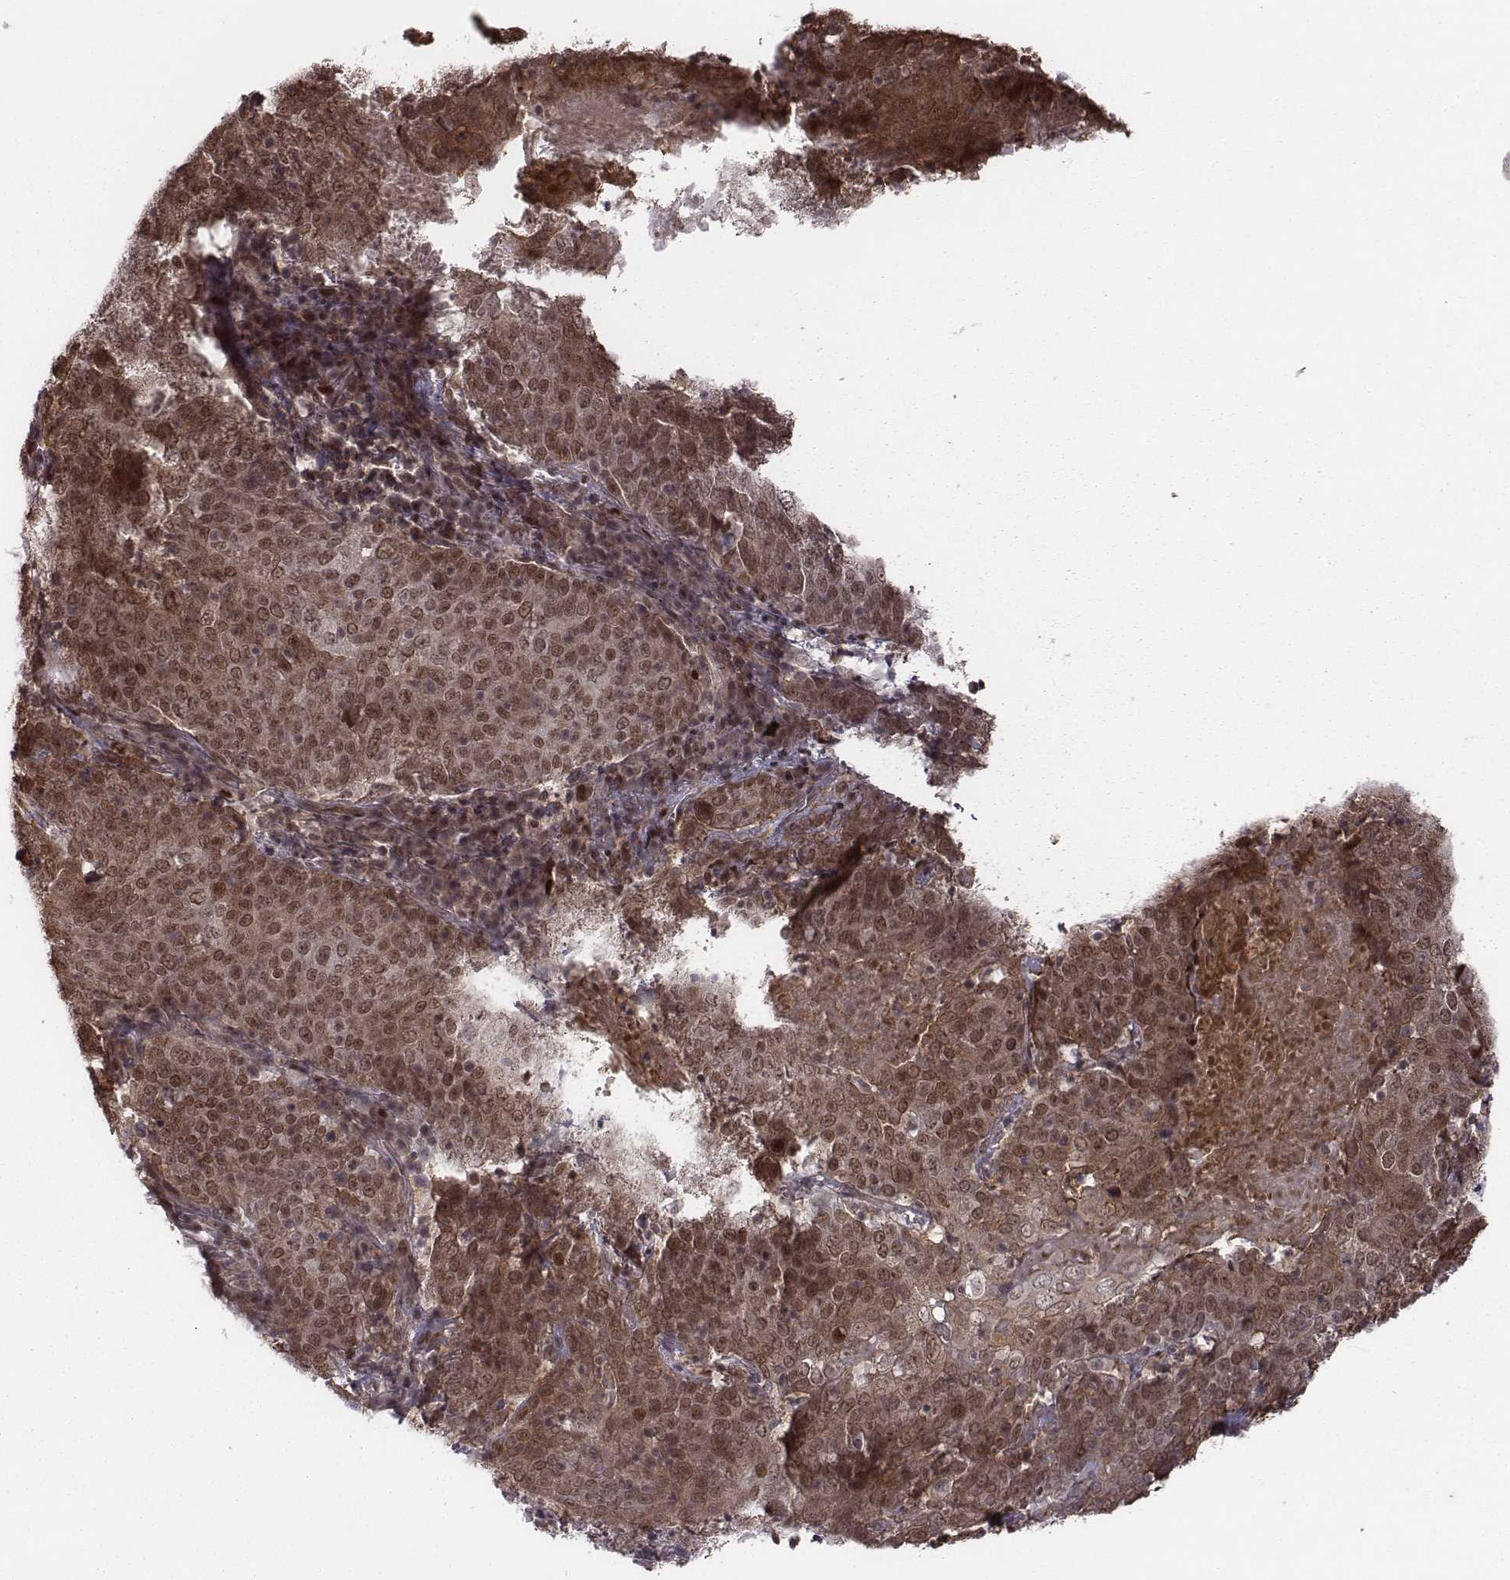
{"staining": {"intensity": "moderate", "quantity": ">75%", "location": "cytoplasmic/membranous,nuclear"}, "tissue": "lung cancer", "cell_type": "Tumor cells", "image_type": "cancer", "snomed": [{"axis": "morphology", "description": "Squamous cell carcinoma, NOS"}, {"axis": "topography", "description": "Lung"}], "caption": "Lung cancer (squamous cell carcinoma) stained with immunohistochemistry (IHC) displays moderate cytoplasmic/membranous and nuclear positivity in about >75% of tumor cells.", "gene": "RPL3", "patient": {"sex": "male", "age": 82}}